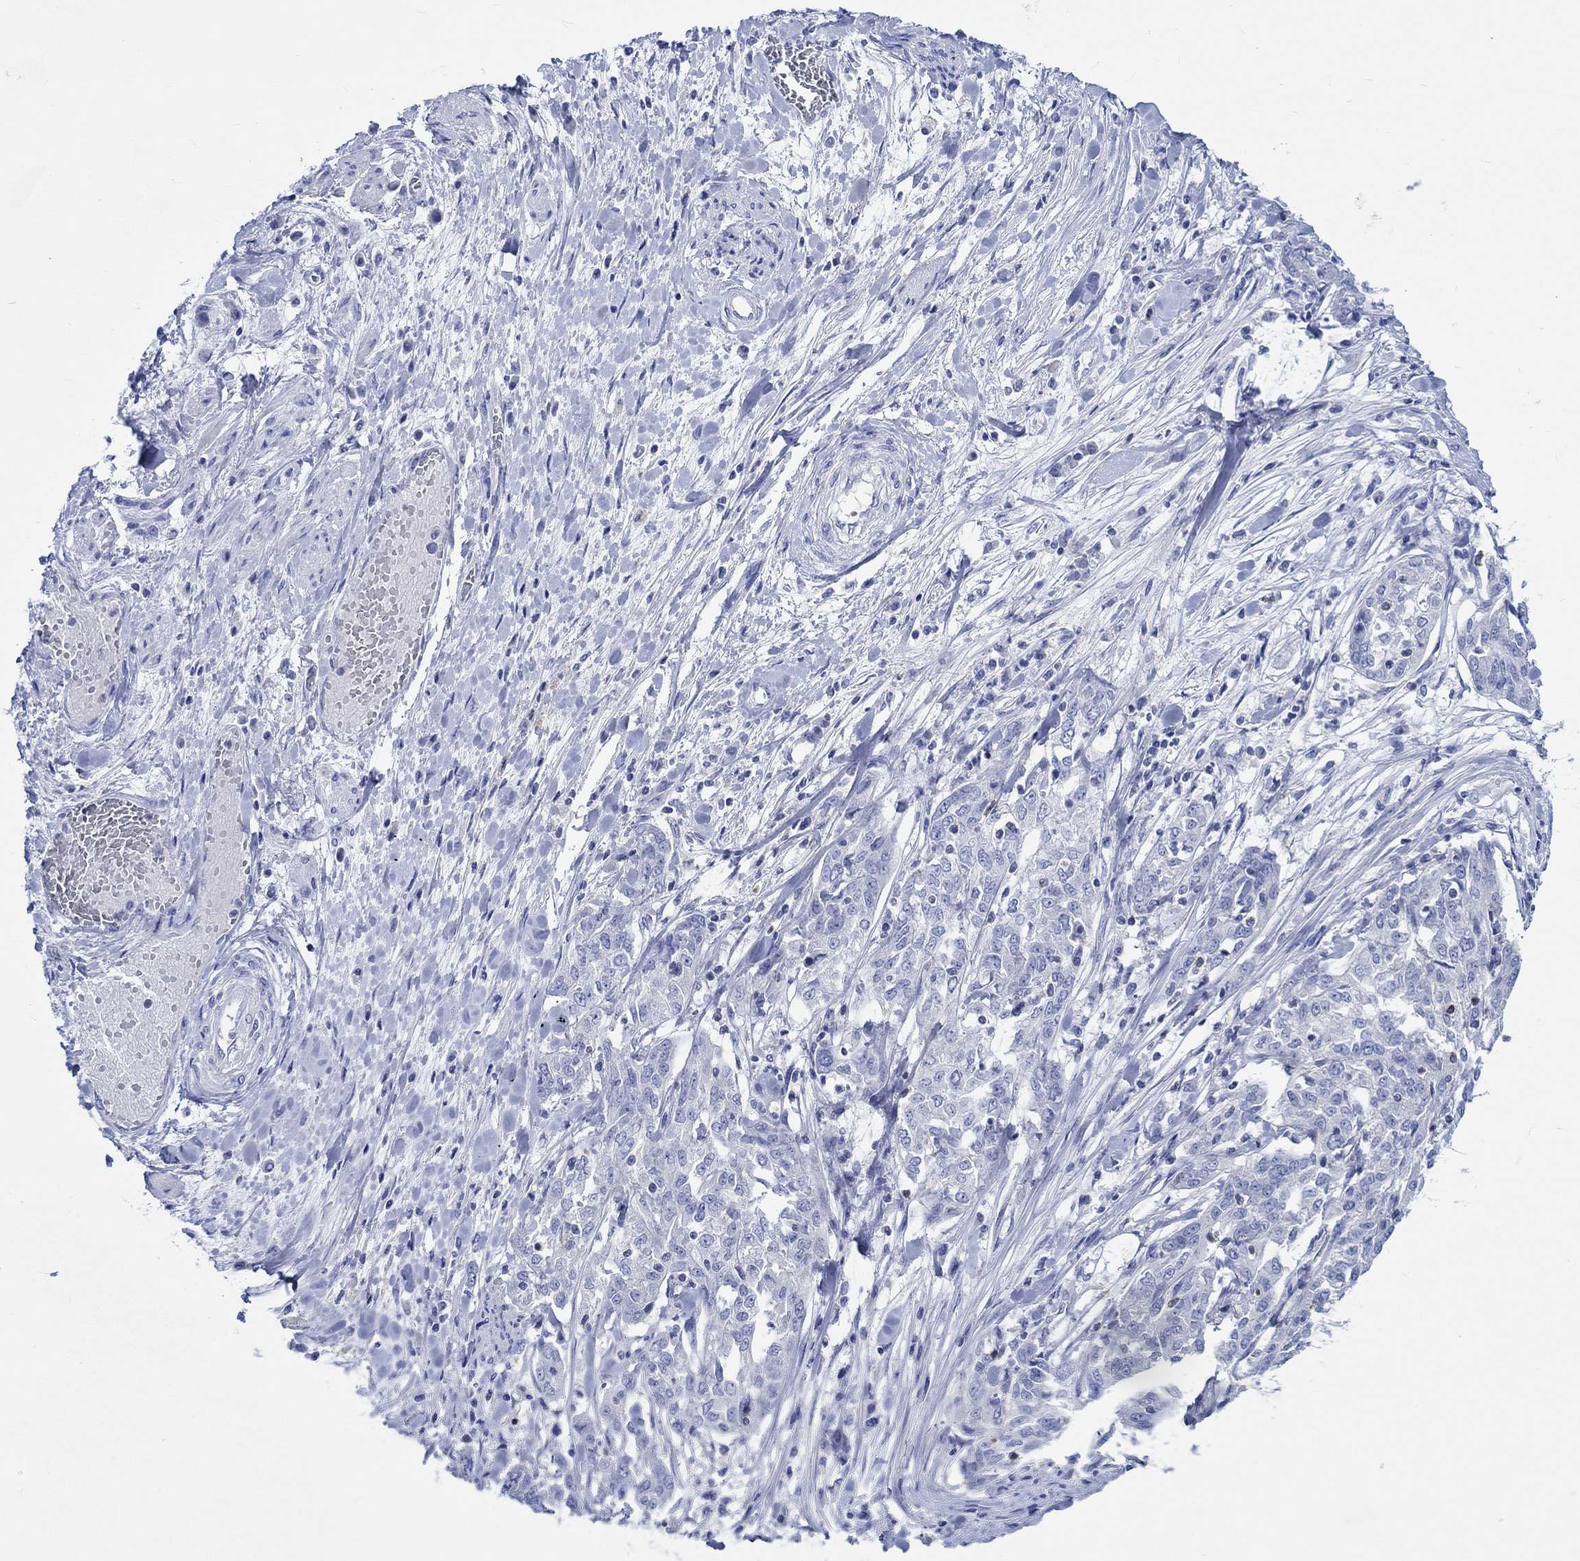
{"staining": {"intensity": "negative", "quantity": "none", "location": "none"}, "tissue": "ovarian cancer", "cell_type": "Tumor cells", "image_type": "cancer", "snomed": [{"axis": "morphology", "description": "Cystadenocarcinoma, serous, NOS"}, {"axis": "topography", "description": "Ovary"}], "caption": "There is no significant positivity in tumor cells of serous cystadenocarcinoma (ovarian). Brightfield microscopy of immunohistochemistry (IHC) stained with DAB (3,3'-diaminobenzidine) (brown) and hematoxylin (blue), captured at high magnification.", "gene": "PTPRN2", "patient": {"sex": "female", "age": 67}}